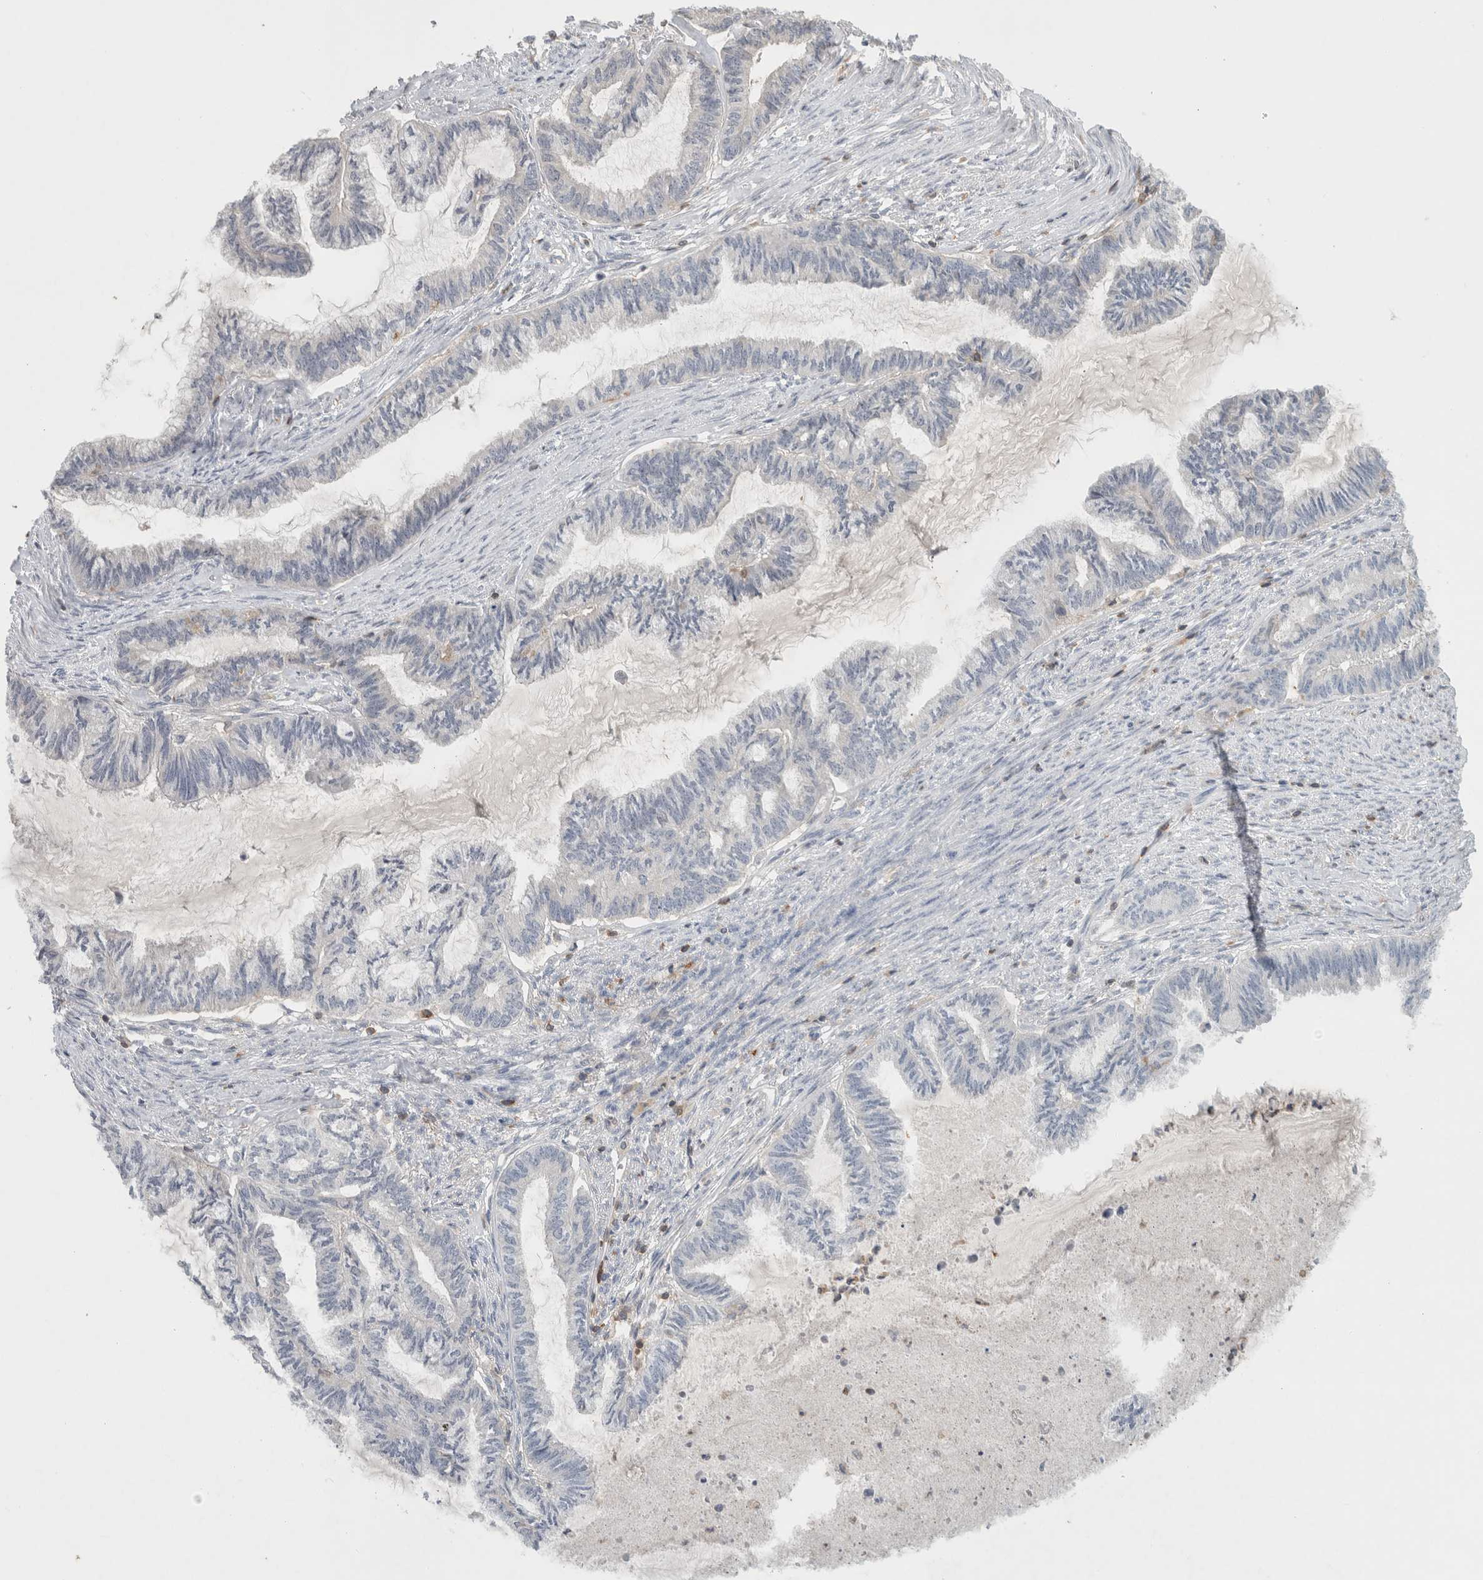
{"staining": {"intensity": "negative", "quantity": "none", "location": "none"}, "tissue": "endometrial cancer", "cell_type": "Tumor cells", "image_type": "cancer", "snomed": [{"axis": "morphology", "description": "Adenocarcinoma, NOS"}, {"axis": "topography", "description": "Endometrium"}], "caption": "The histopathology image demonstrates no staining of tumor cells in adenocarcinoma (endometrial).", "gene": "GFRA2", "patient": {"sex": "female", "age": 86}}